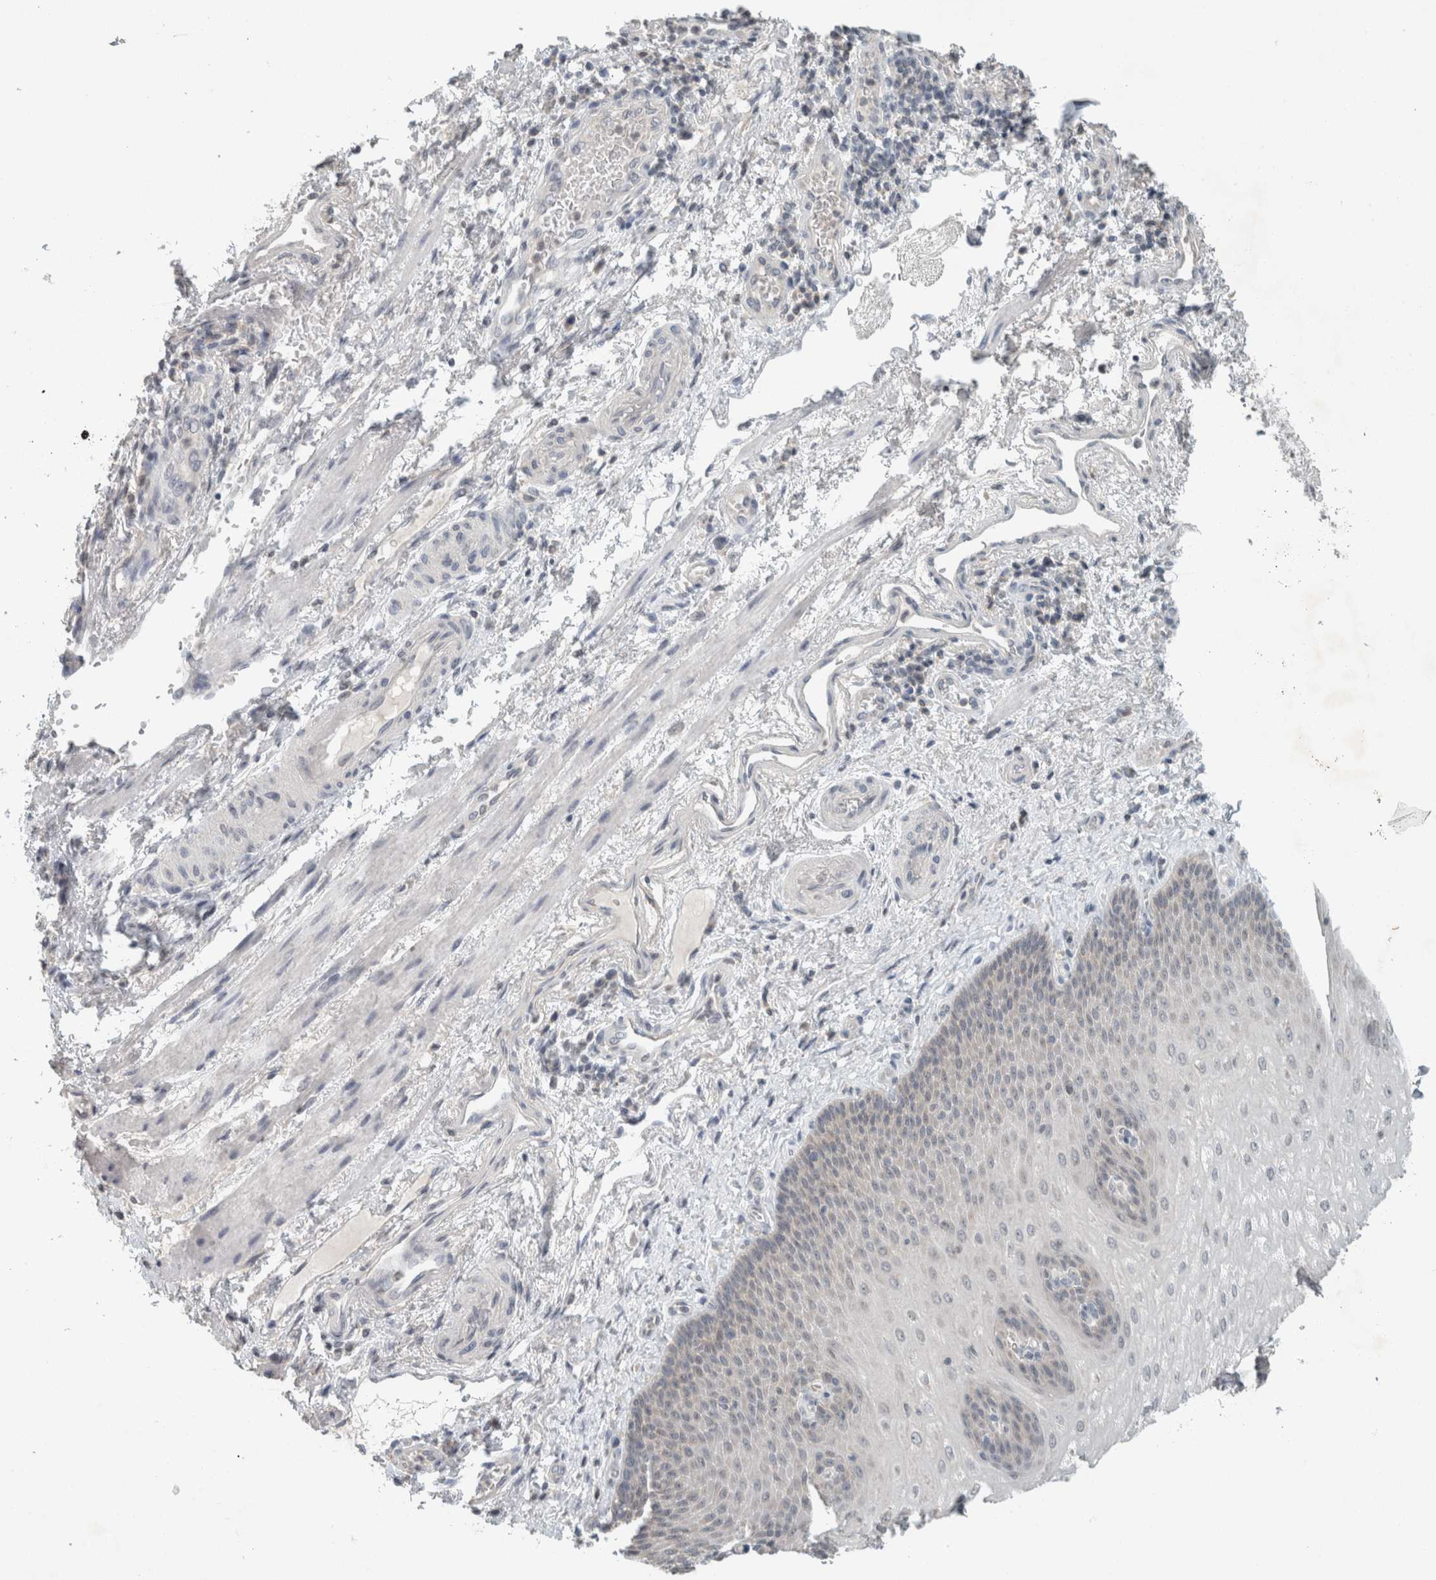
{"staining": {"intensity": "weak", "quantity": "25%-75%", "location": "nuclear"}, "tissue": "esophagus", "cell_type": "Squamous epithelial cells", "image_type": "normal", "snomed": [{"axis": "morphology", "description": "Normal tissue, NOS"}, {"axis": "topography", "description": "Esophagus"}], "caption": "Protein expression analysis of unremarkable esophagus displays weak nuclear staining in approximately 25%-75% of squamous epithelial cells.", "gene": "TRIT1", "patient": {"sex": "male", "age": 54}}